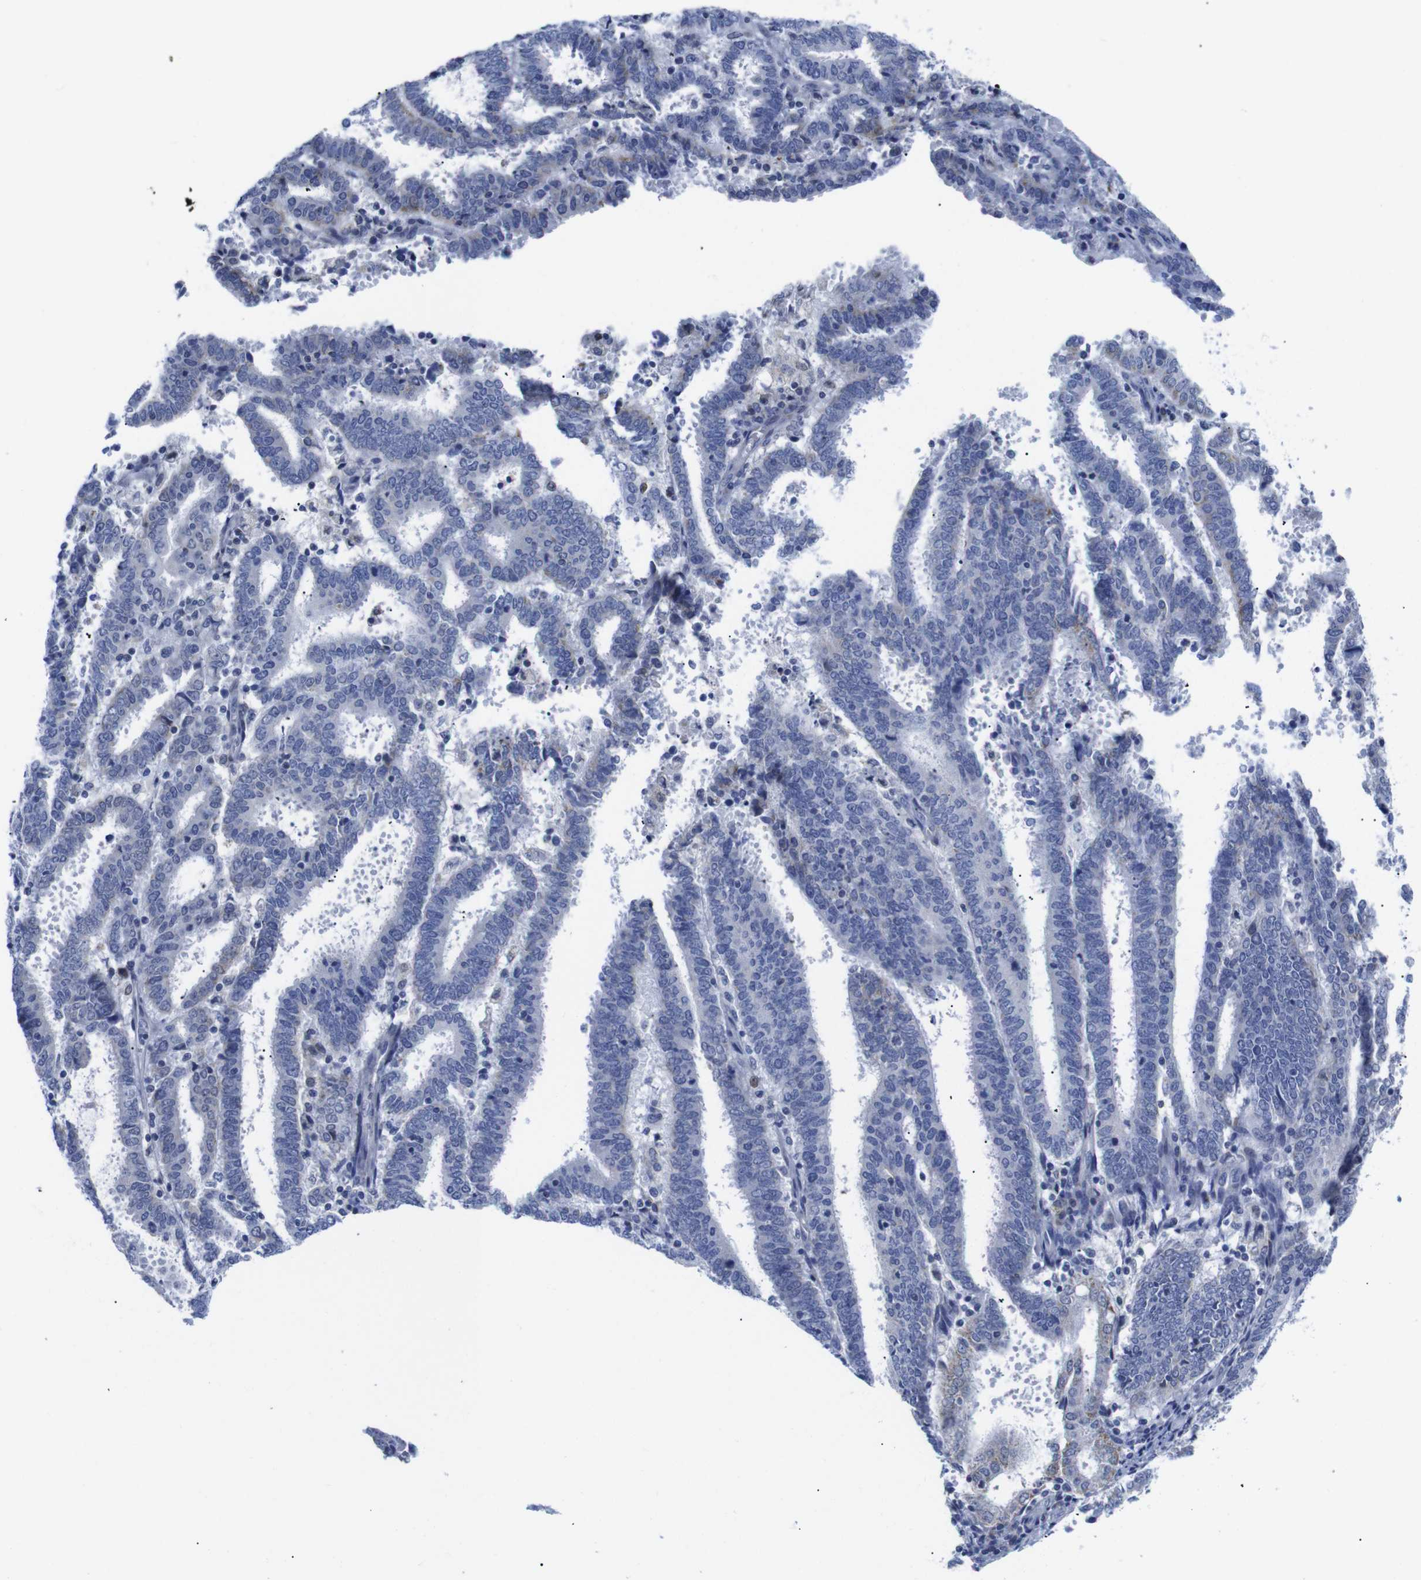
{"staining": {"intensity": "moderate", "quantity": "<25%", "location": "cytoplasmic/membranous"}, "tissue": "endometrial cancer", "cell_type": "Tumor cells", "image_type": "cancer", "snomed": [{"axis": "morphology", "description": "Adenocarcinoma, NOS"}, {"axis": "topography", "description": "Uterus"}], "caption": "Immunohistochemistry image of human endometrial adenocarcinoma stained for a protein (brown), which demonstrates low levels of moderate cytoplasmic/membranous positivity in approximately <25% of tumor cells.", "gene": "LRRC55", "patient": {"sex": "female", "age": 83}}